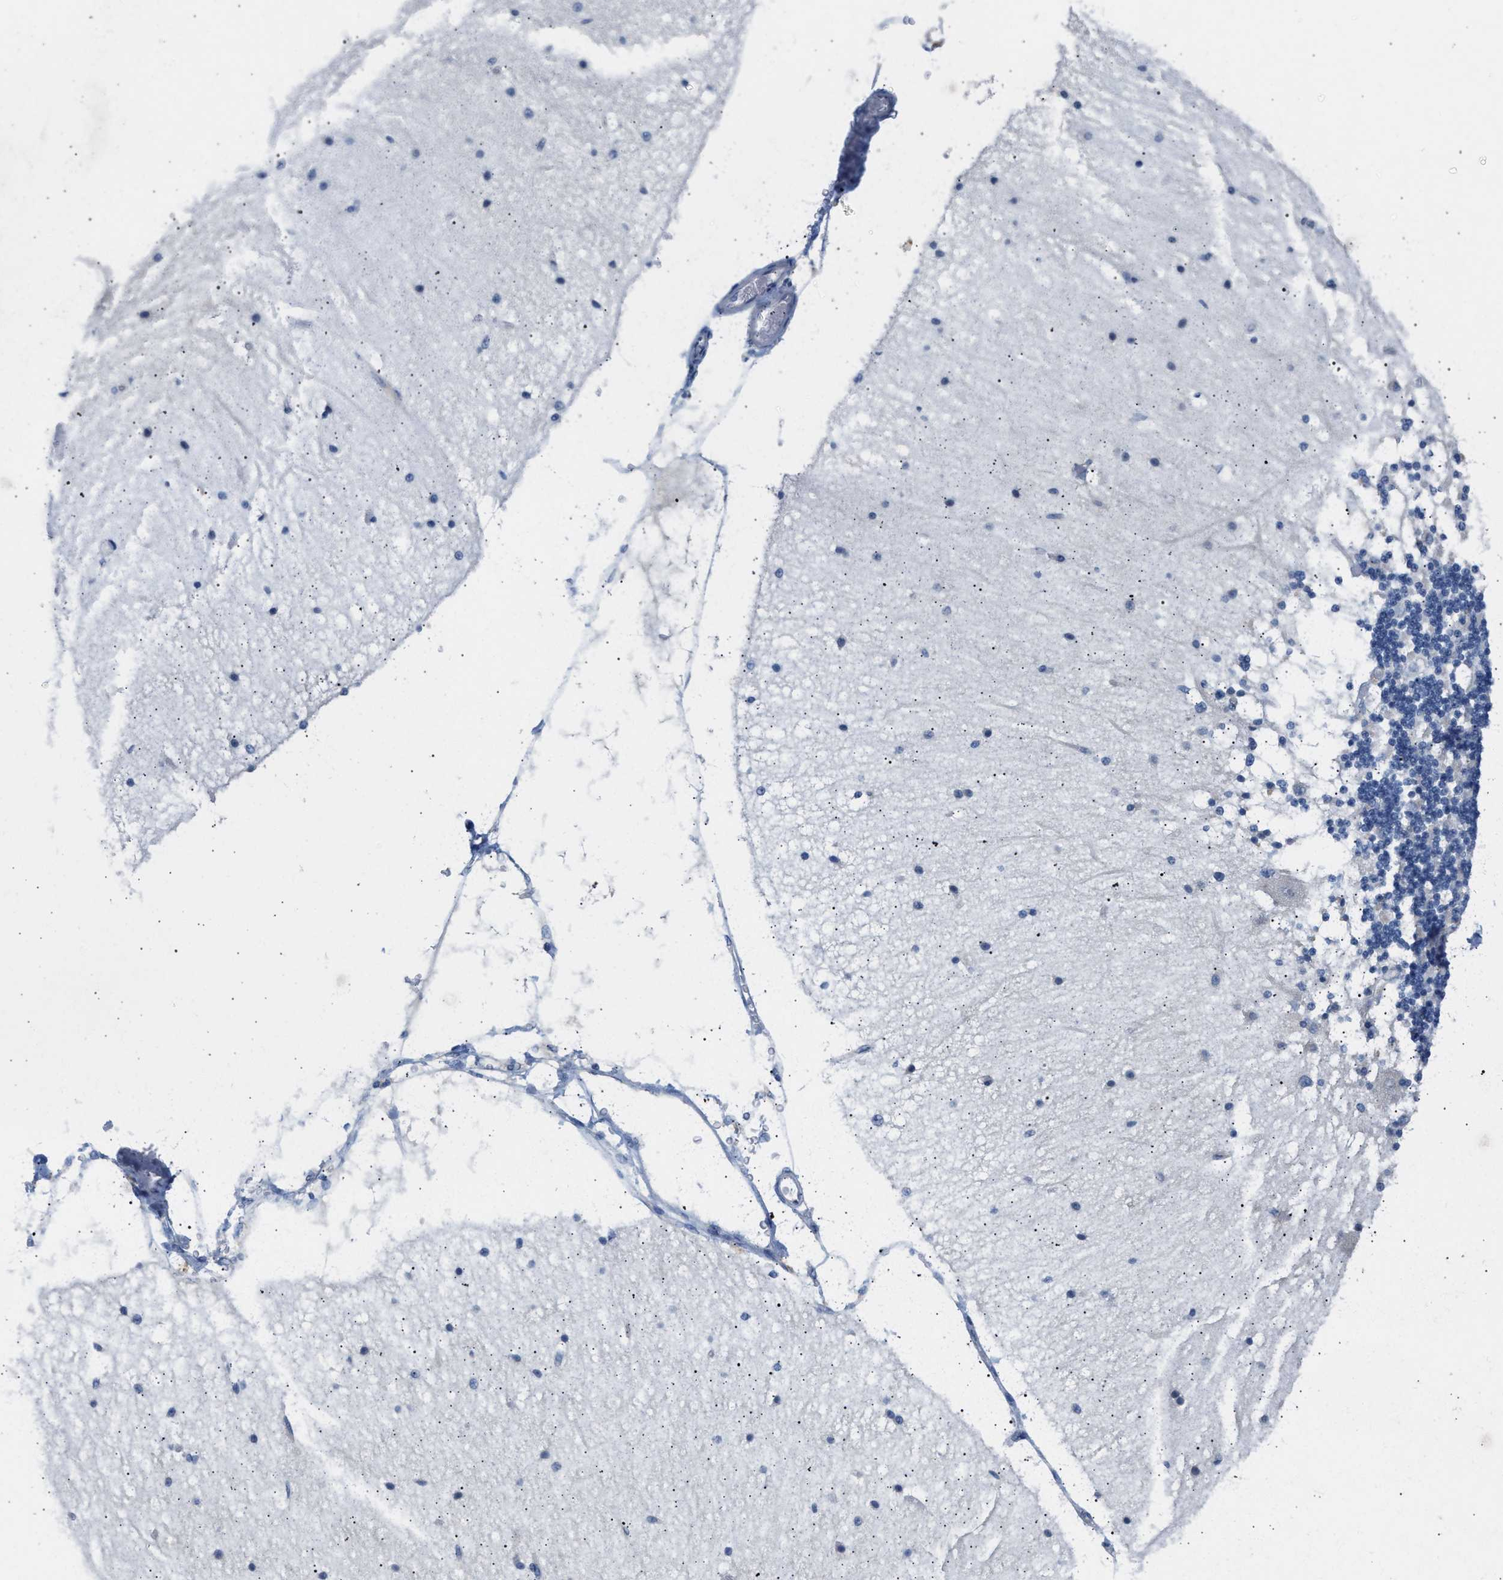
{"staining": {"intensity": "negative", "quantity": "none", "location": "none"}, "tissue": "cerebellum", "cell_type": "Cells in granular layer", "image_type": "normal", "snomed": [{"axis": "morphology", "description": "Normal tissue, NOS"}, {"axis": "topography", "description": "Cerebellum"}], "caption": "IHC micrograph of benign cerebellum stained for a protein (brown), which shows no staining in cells in granular layer. (DAB immunohistochemistry with hematoxylin counter stain).", "gene": "ERBB2", "patient": {"sex": "female", "age": 54}}